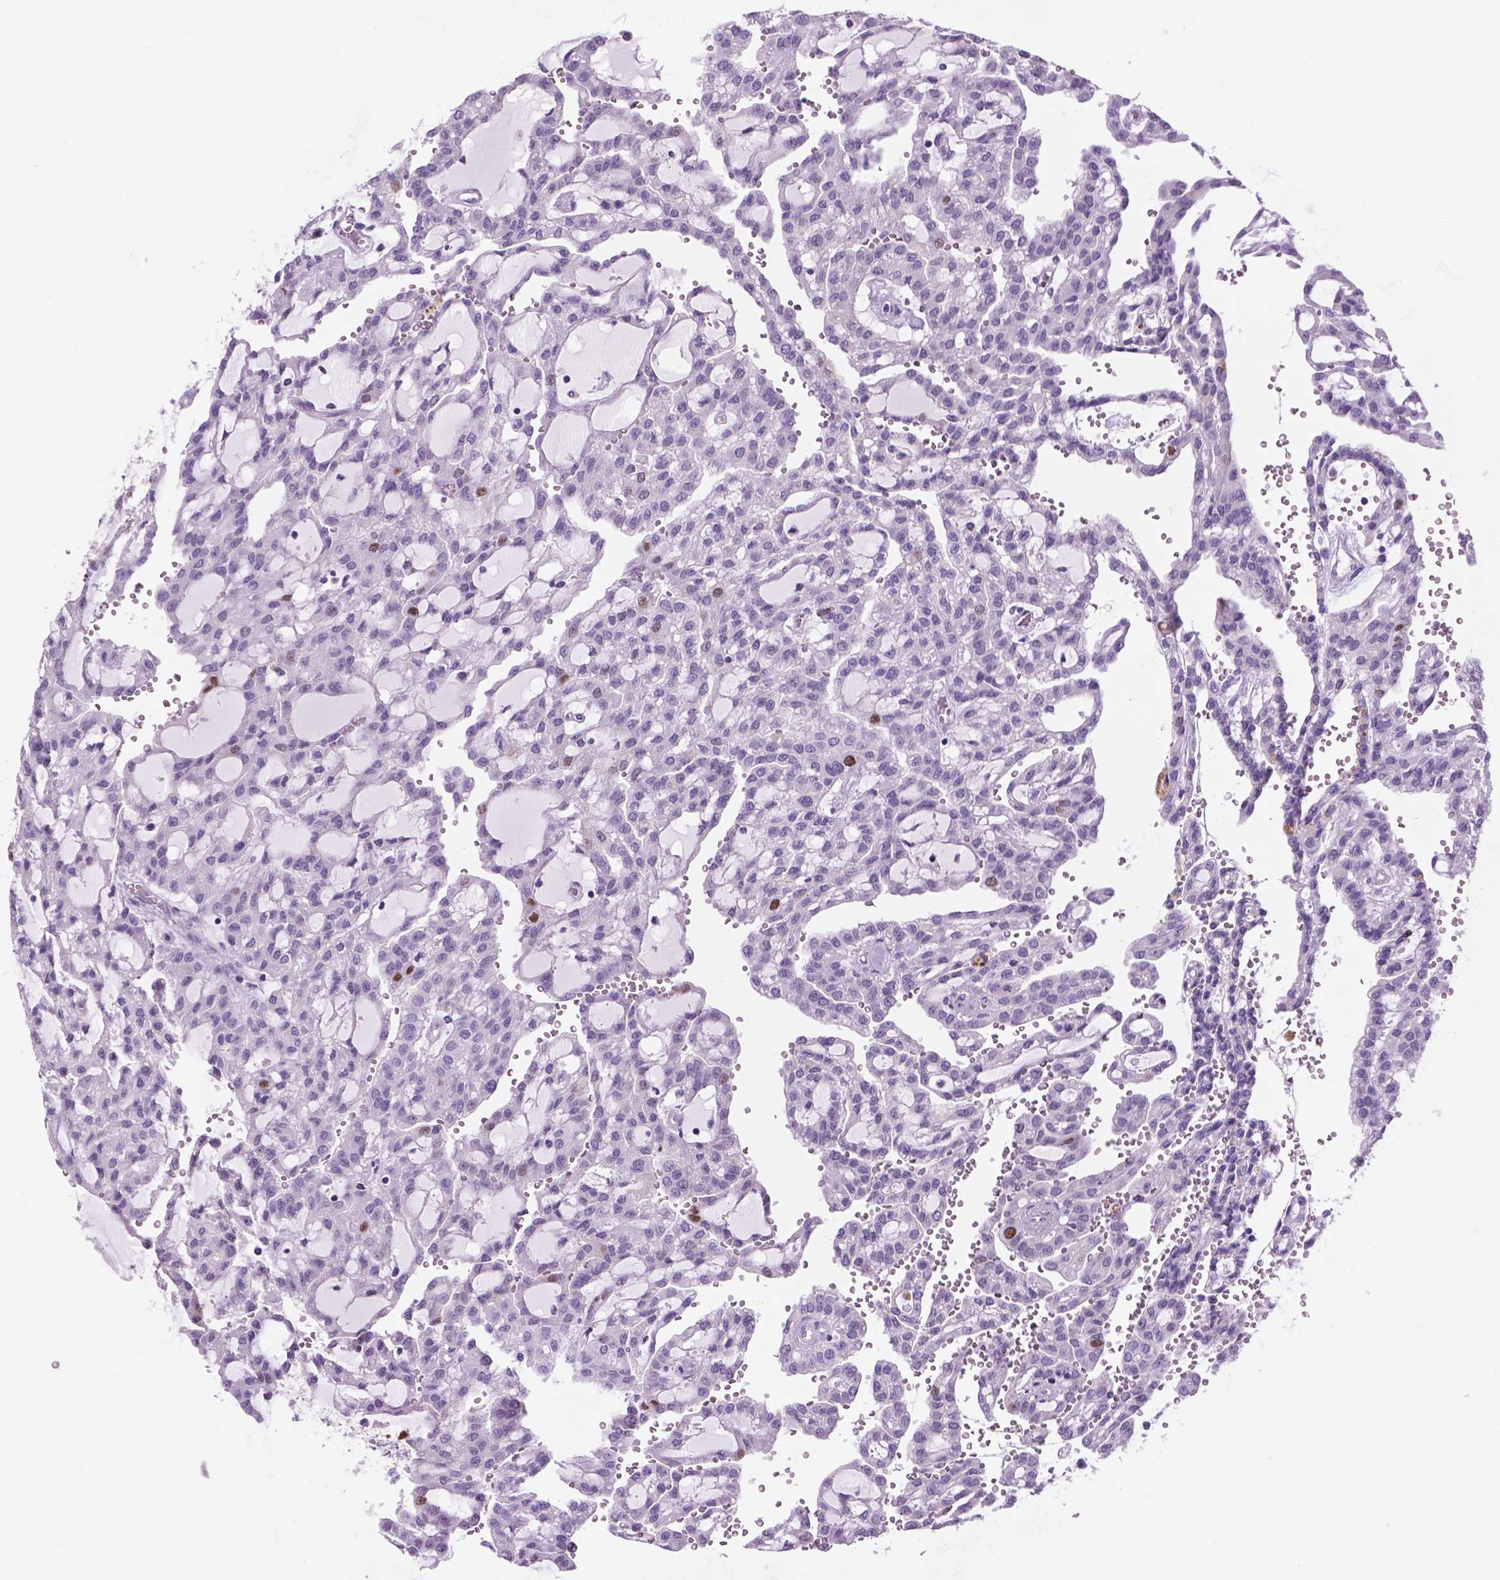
{"staining": {"intensity": "moderate", "quantity": "<25%", "location": "nuclear"}, "tissue": "renal cancer", "cell_type": "Tumor cells", "image_type": "cancer", "snomed": [{"axis": "morphology", "description": "Adenocarcinoma, NOS"}, {"axis": "topography", "description": "Kidney"}], "caption": "An IHC histopathology image of neoplastic tissue is shown. Protein staining in brown highlights moderate nuclear positivity in renal cancer within tumor cells. (Stains: DAB in brown, nuclei in blue, Microscopy: brightfield microscopy at high magnification).", "gene": "NCAPH2", "patient": {"sex": "male", "age": 63}}